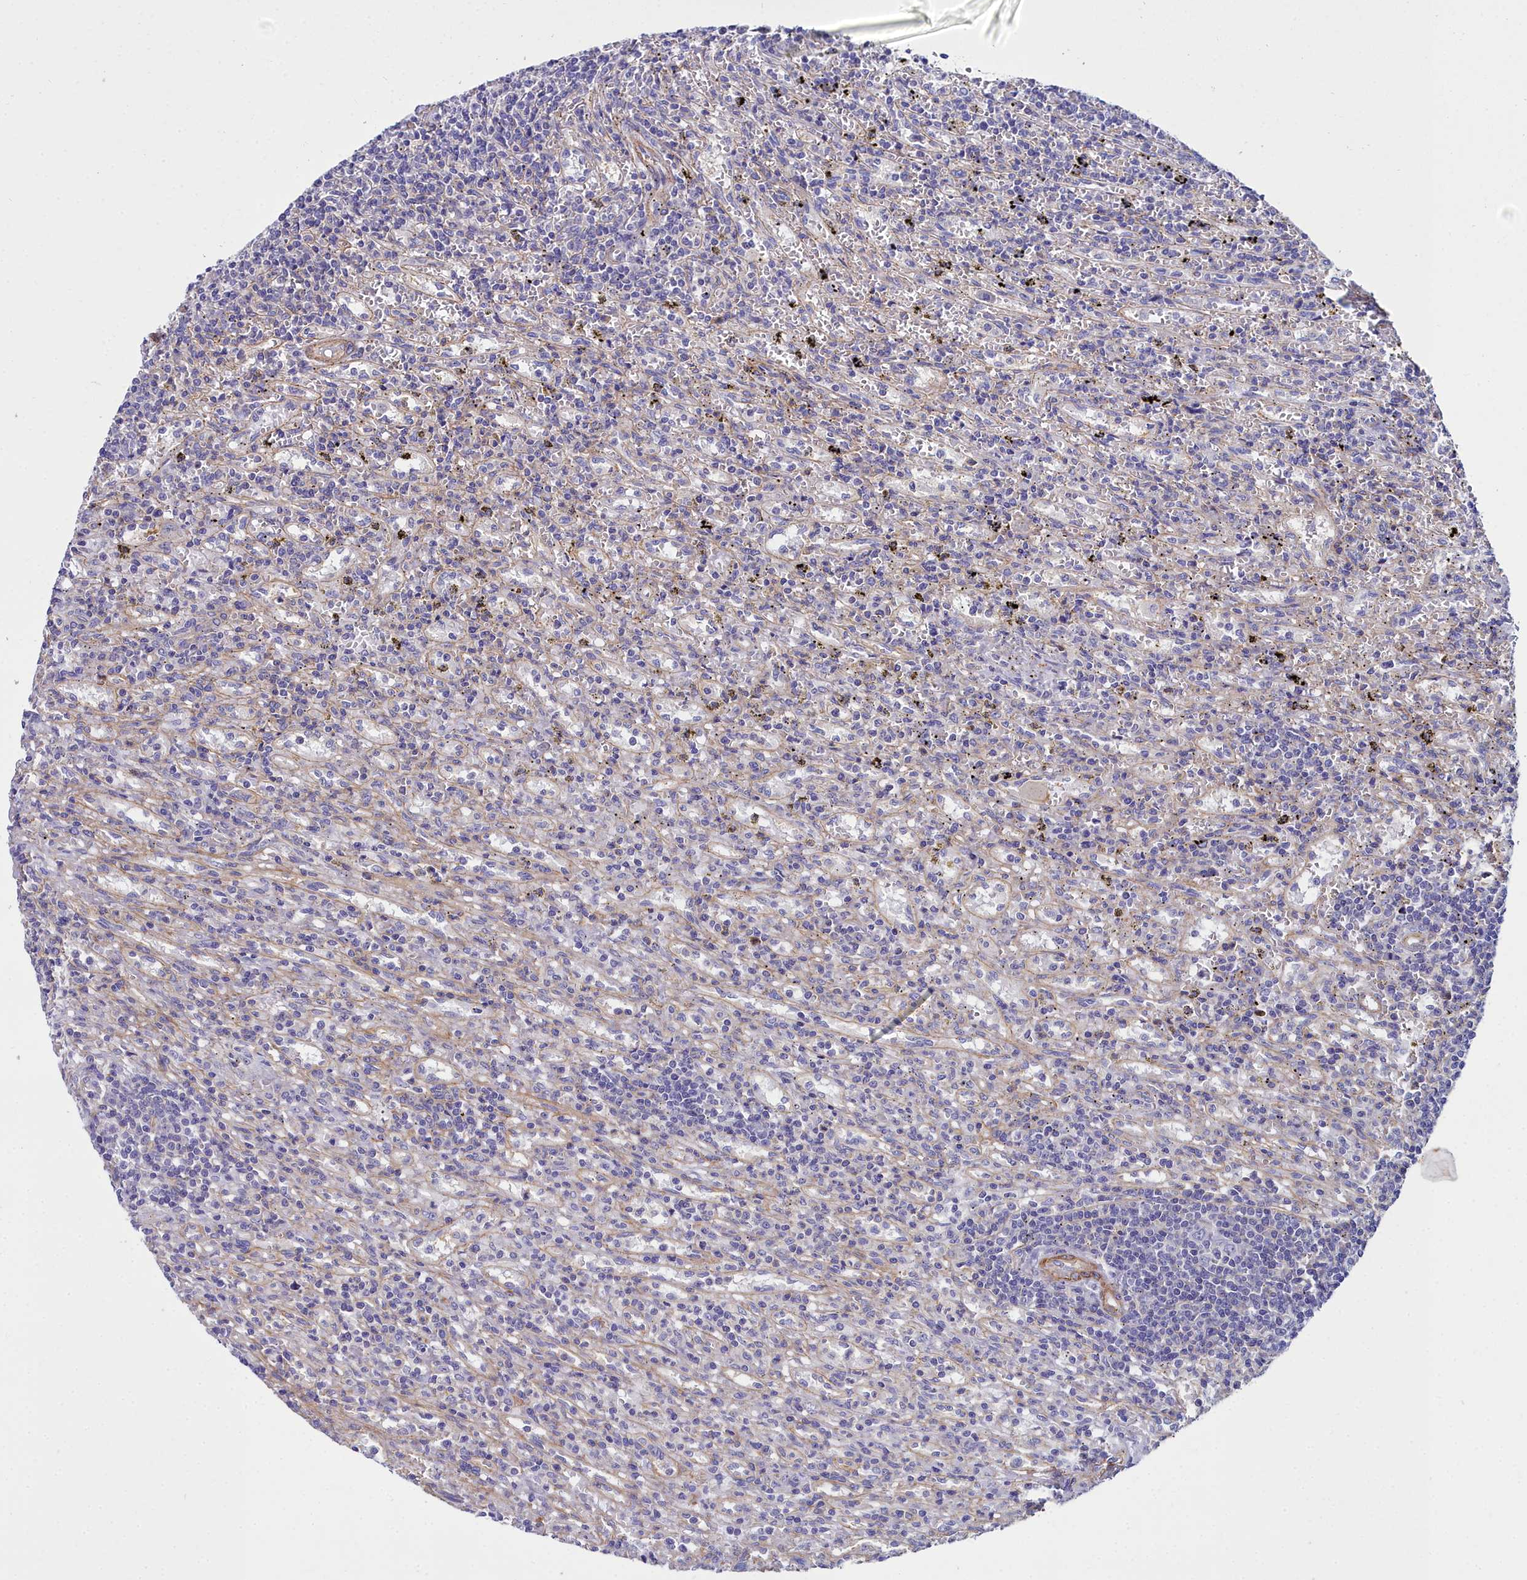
{"staining": {"intensity": "negative", "quantity": "none", "location": "none"}, "tissue": "lymphoma", "cell_type": "Tumor cells", "image_type": "cancer", "snomed": [{"axis": "morphology", "description": "Malignant lymphoma, non-Hodgkin's type, Low grade"}, {"axis": "topography", "description": "Spleen"}], "caption": "Lymphoma was stained to show a protein in brown. There is no significant positivity in tumor cells.", "gene": "FADS3", "patient": {"sex": "male", "age": 76}}